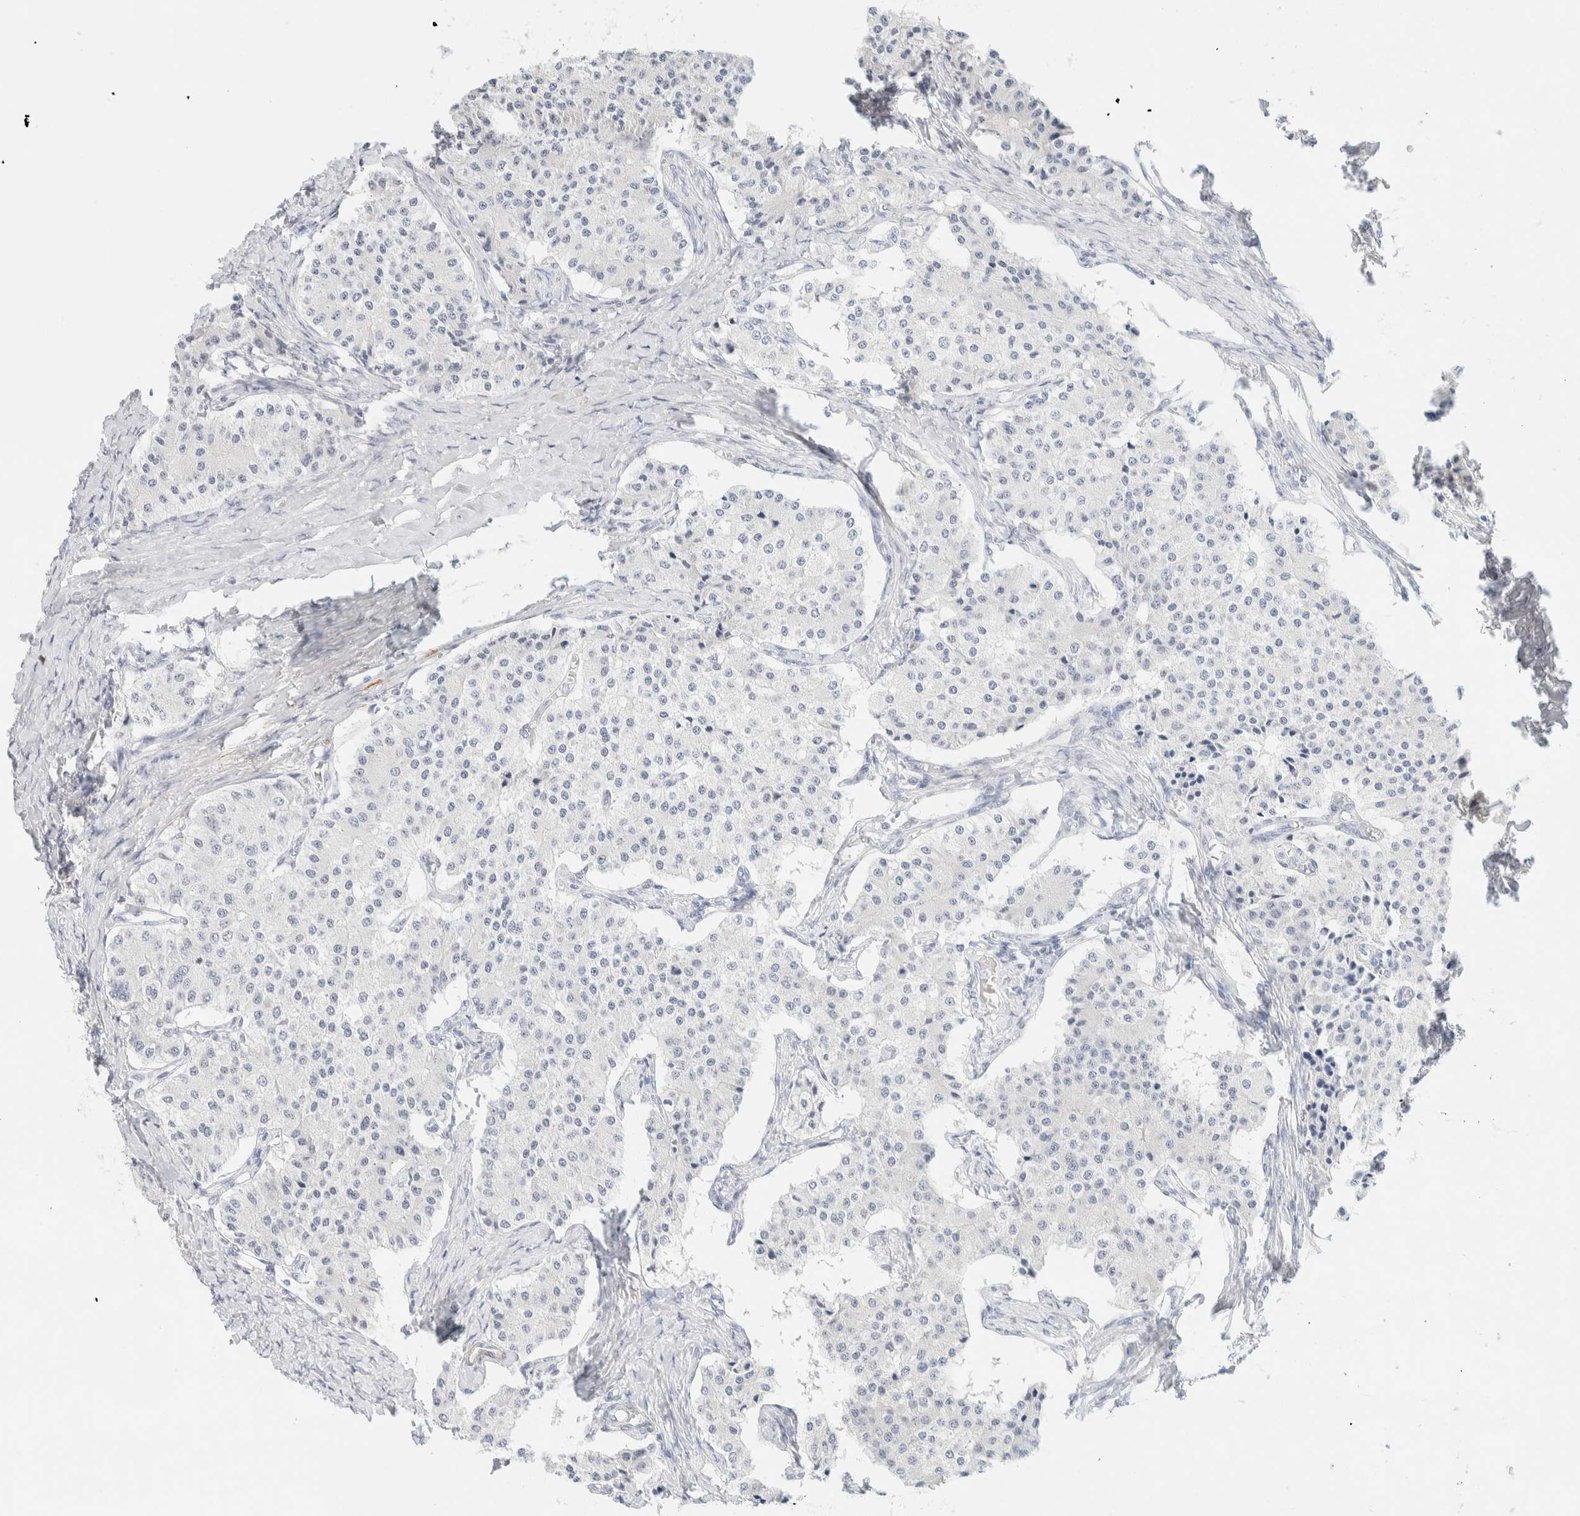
{"staining": {"intensity": "negative", "quantity": "none", "location": "none"}, "tissue": "carcinoid", "cell_type": "Tumor cells", "image_type": "cancer", "snomed": [{"axis": "morphology", "description": "Carcinoid, malignant, NOS"}, {"axis": "topography", "description": "Colon"}], "caption": "Immunohistochemistry micrograph of human malignant carcinoid stained for a protein (brown), which demonstrates no expression in tumor cells.", "gene": "AFMID", "patient": {"sex": "female", "age": 52}}